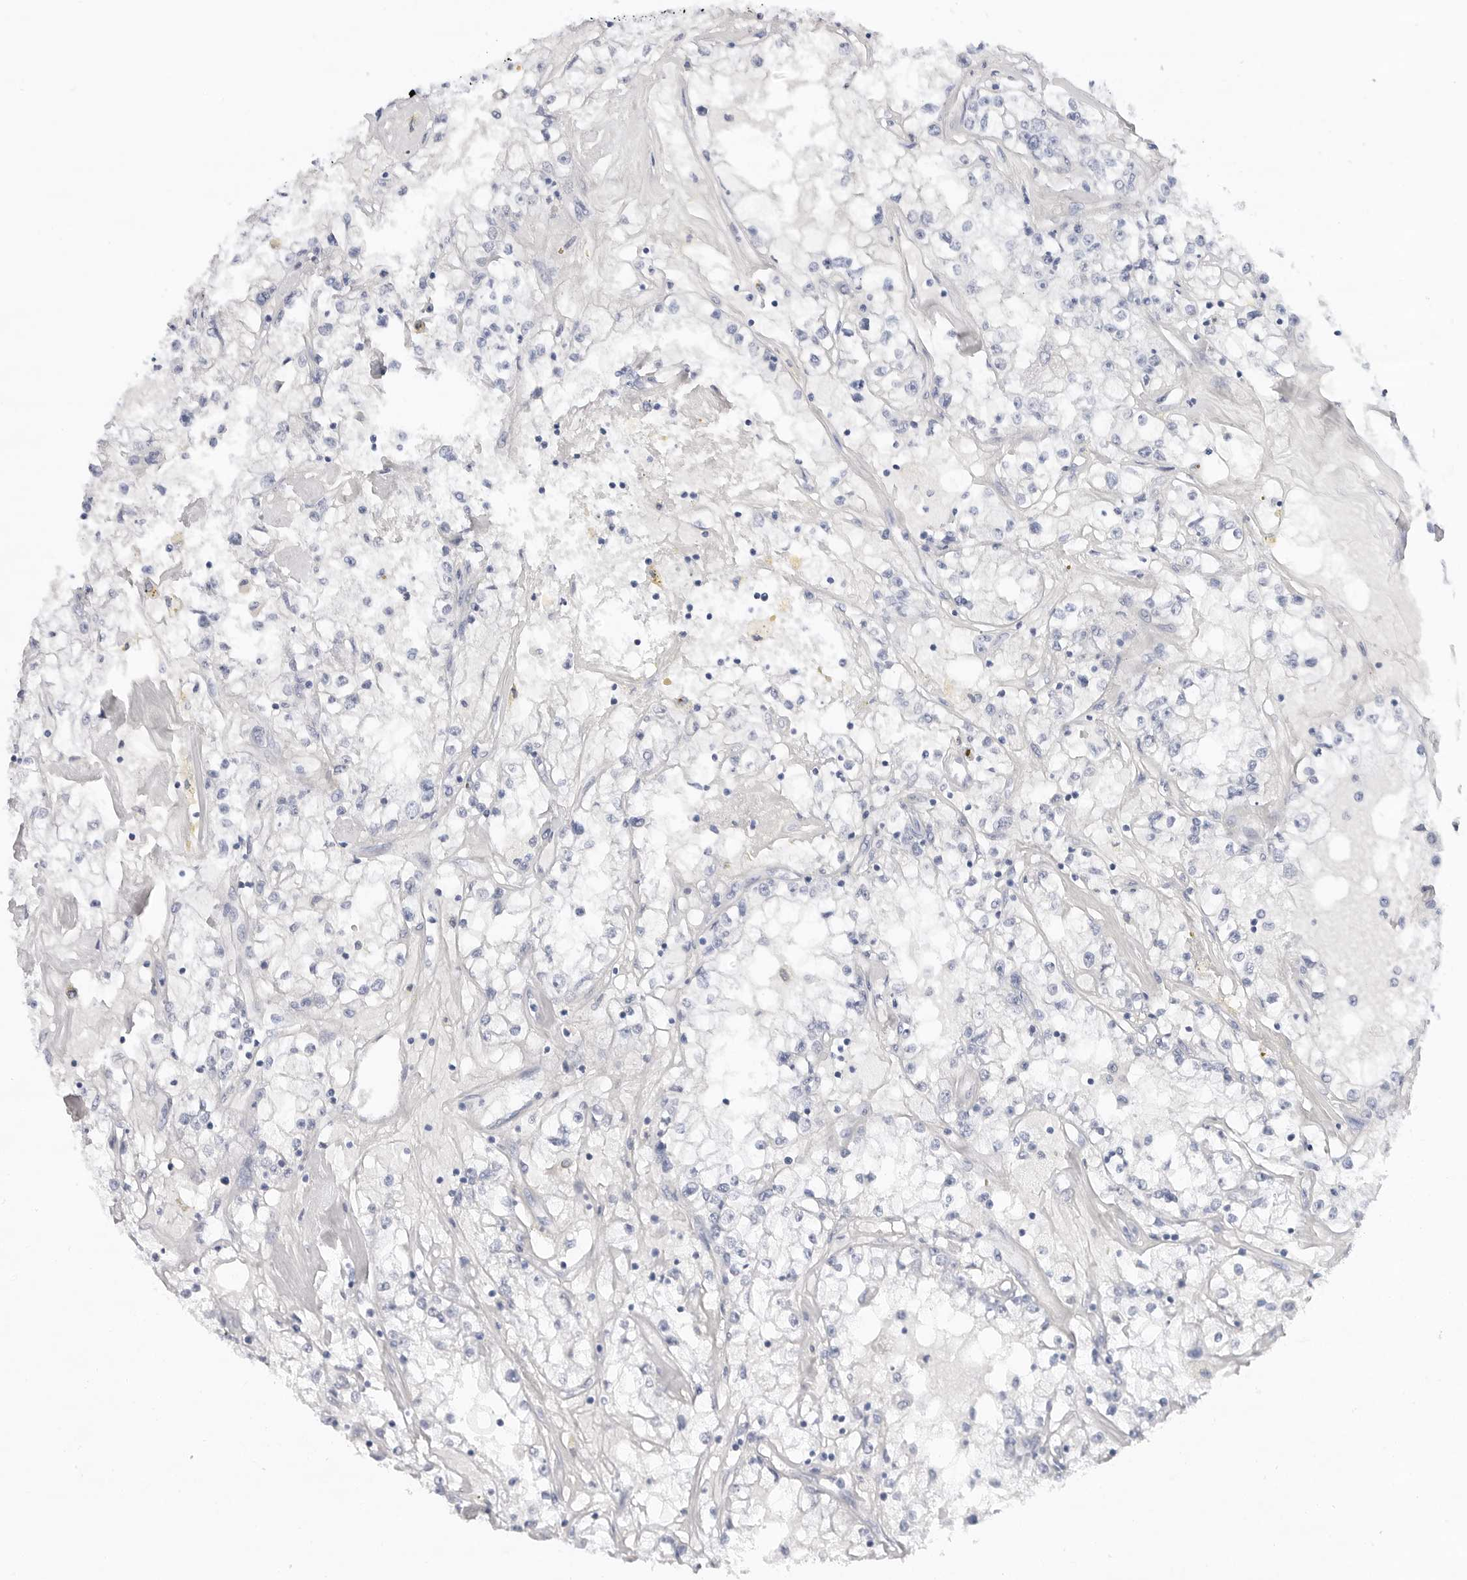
{"staining": {"intensity": "negative", "quantity": "none", "location": "none"}, "tissue": "renal cancer", "cell_type": "Tumor cells", "image_type": "cancer", "snomed": [{"axis": "morphology", "description": "Adenocarcinoma, NOS"}, {"axis": "topography", "description": "Kidney"}], "caption": "The photomicrograph reveals no staining of tumor cells in adenocarcinoma (renal). Brightfield microscopy of immunohistochemistry stained with DAB (3,3'-diaminobenzidine) (brown) and hematoxylin (blue), captured at high magnification.", "gene": "SLC19A1", "patient": {"sex": "male", "age": 56}}